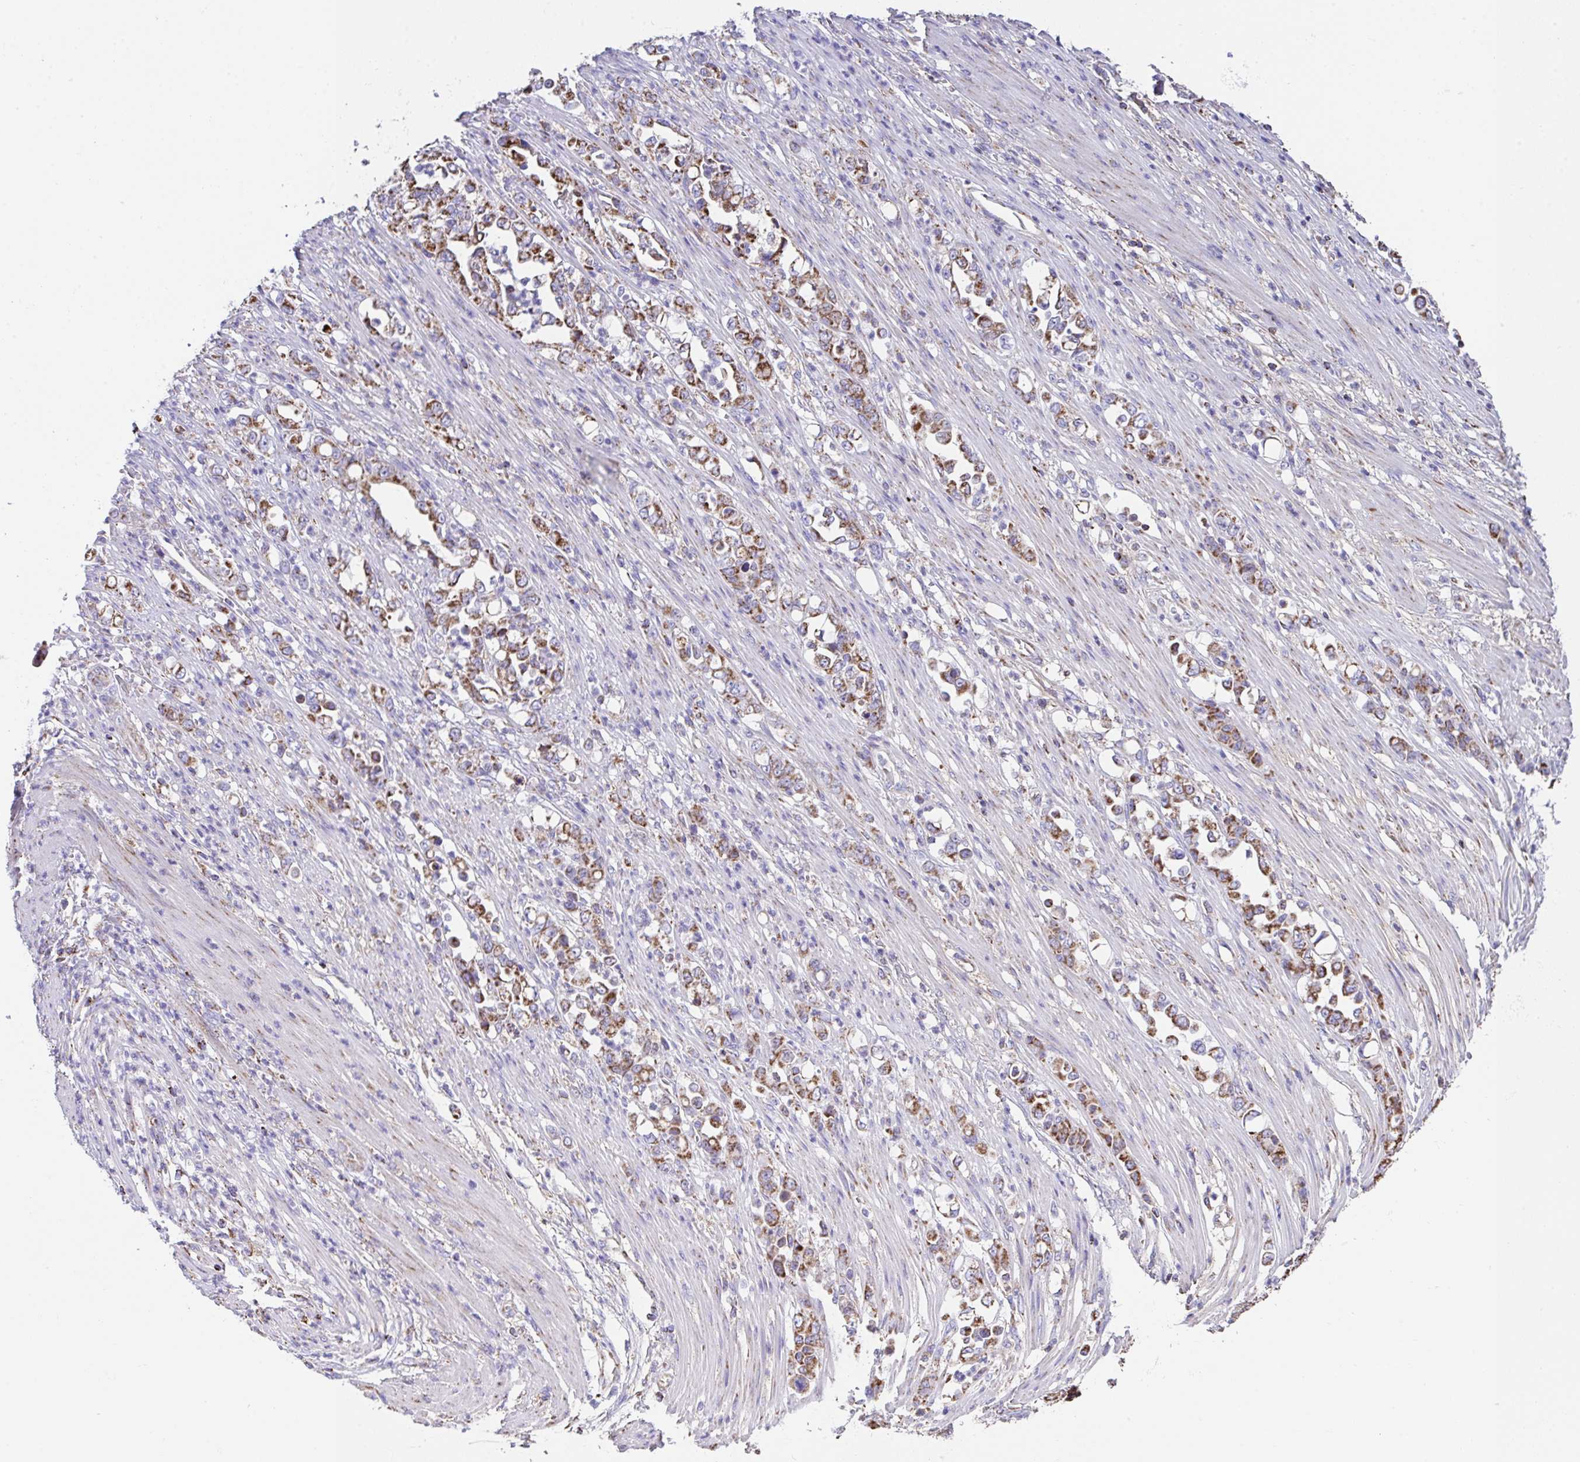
{"staining": {"intensity": "moderate", "quantity": ">75%", "location": "cytoplasmic/membranous"}, "tissue": "stomach cancer", "cell_type": "Tumor cells", "image_type": "cancer", "snomed": [{"axis": "morphology", "description": "Normal tissue, NOS"}, {"axis": "morphology", "description": "Adenocarcinoma, NOS"}, {"axis": "topography", "description": "Stomach"}], "caption": "Human stomach adenocarcinoma stained with a brown dye exhibits moderate cytoplasmic/membranous positive expression in about >75% of tumor cells.", "gene": "PCMTD2", "patient": {"sex": "female", "age": 79}}